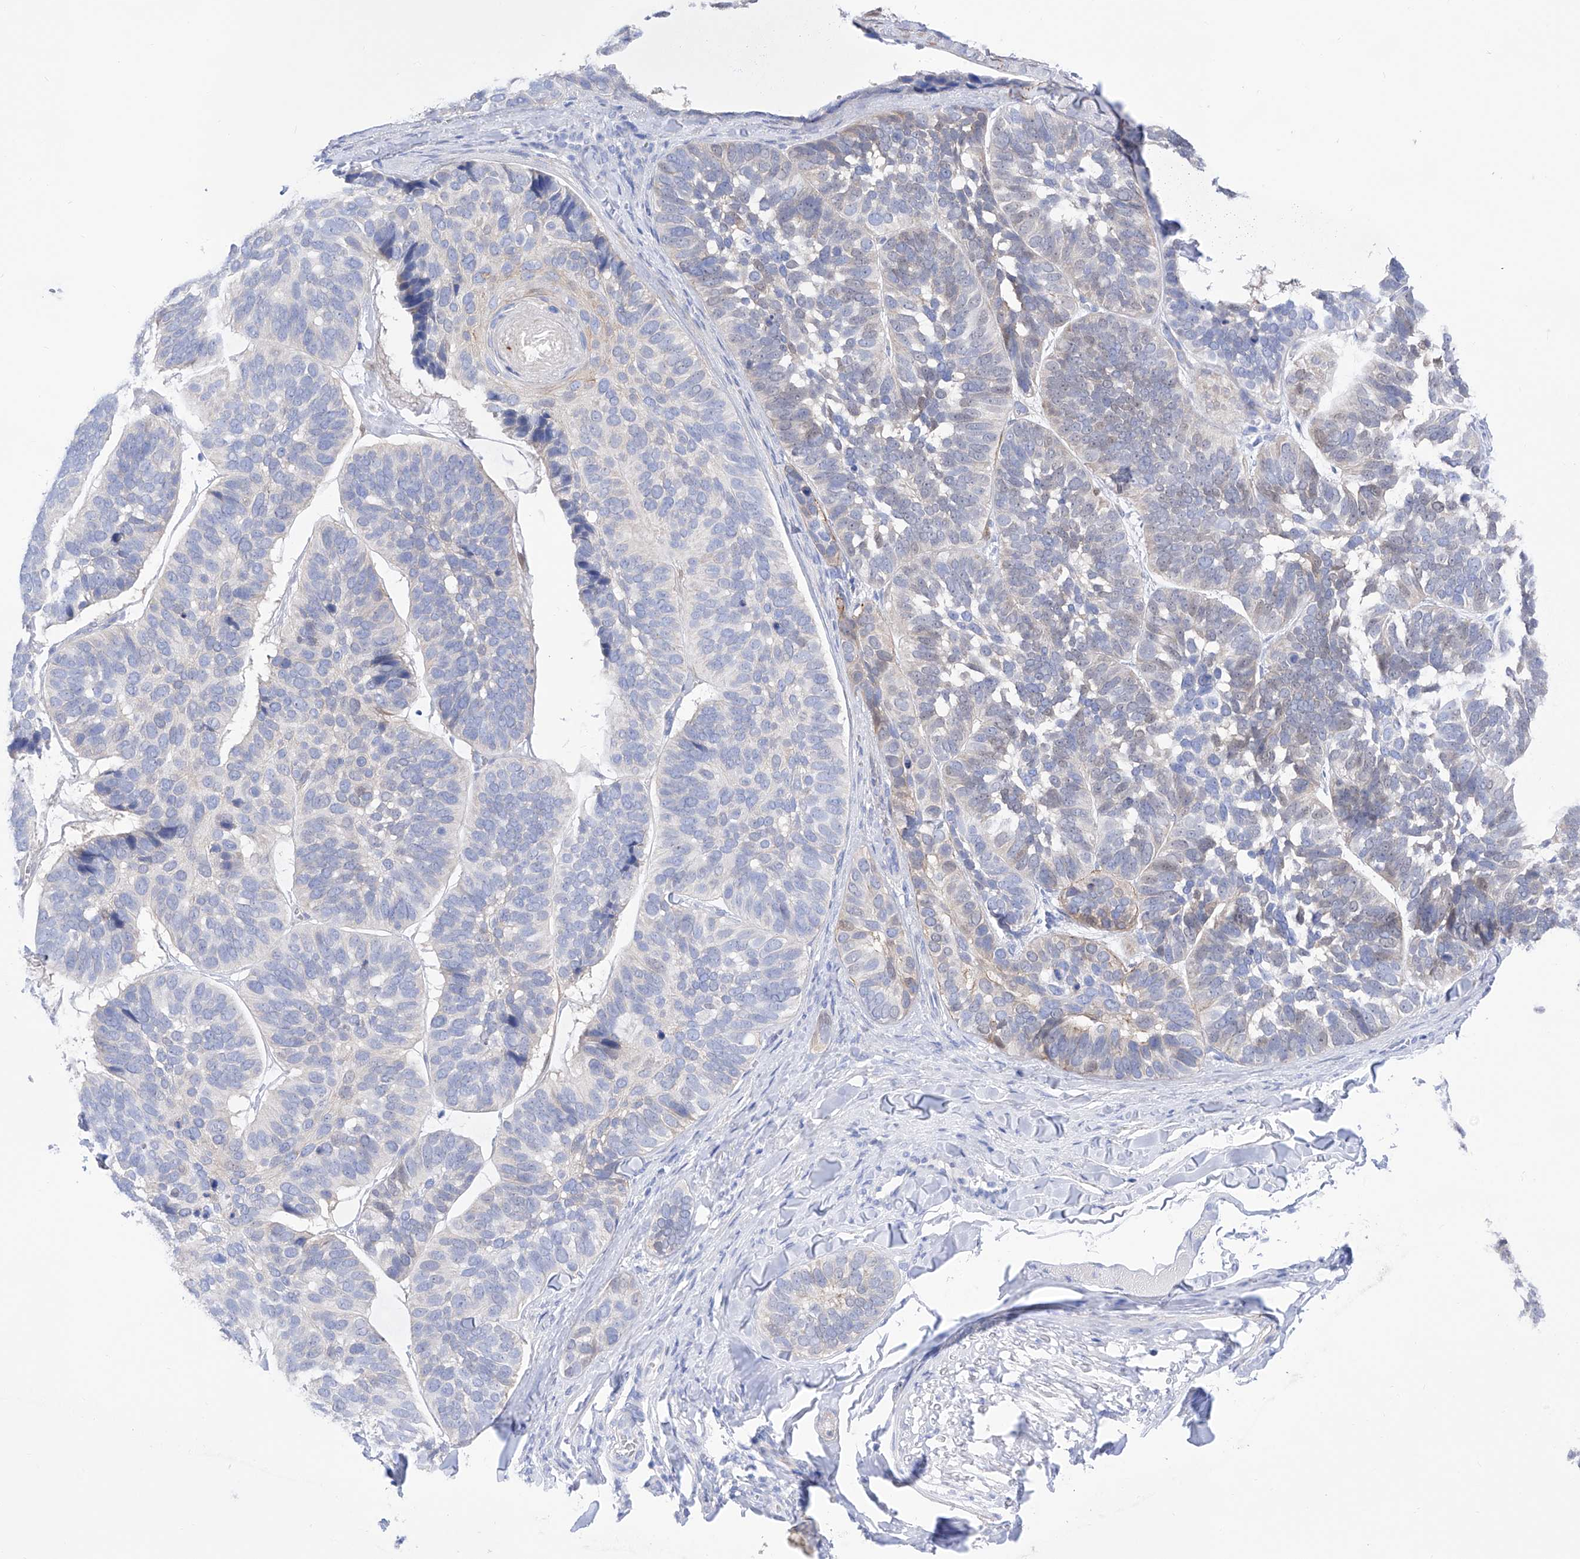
{"staining": {"intensity": "negative", "quantity": "none", "location": "none"}, "tissue": "skin cancer", "cell_type": "Tumor cells", "image_type": "cancer", "snomed": [{"axis": "morphology", "description": "Basal cell carcinoma"}, {"axis": "topography", "description": "Skin"}], "caption": "A high-resolution micrograph shows immunohistochemistry (IHC) staining of skin basal cell carcinoma, which reveals no significant positivity in tumor cells.", "gene": "TRPC7", "patient": {"sex": "male", "age": 62}}